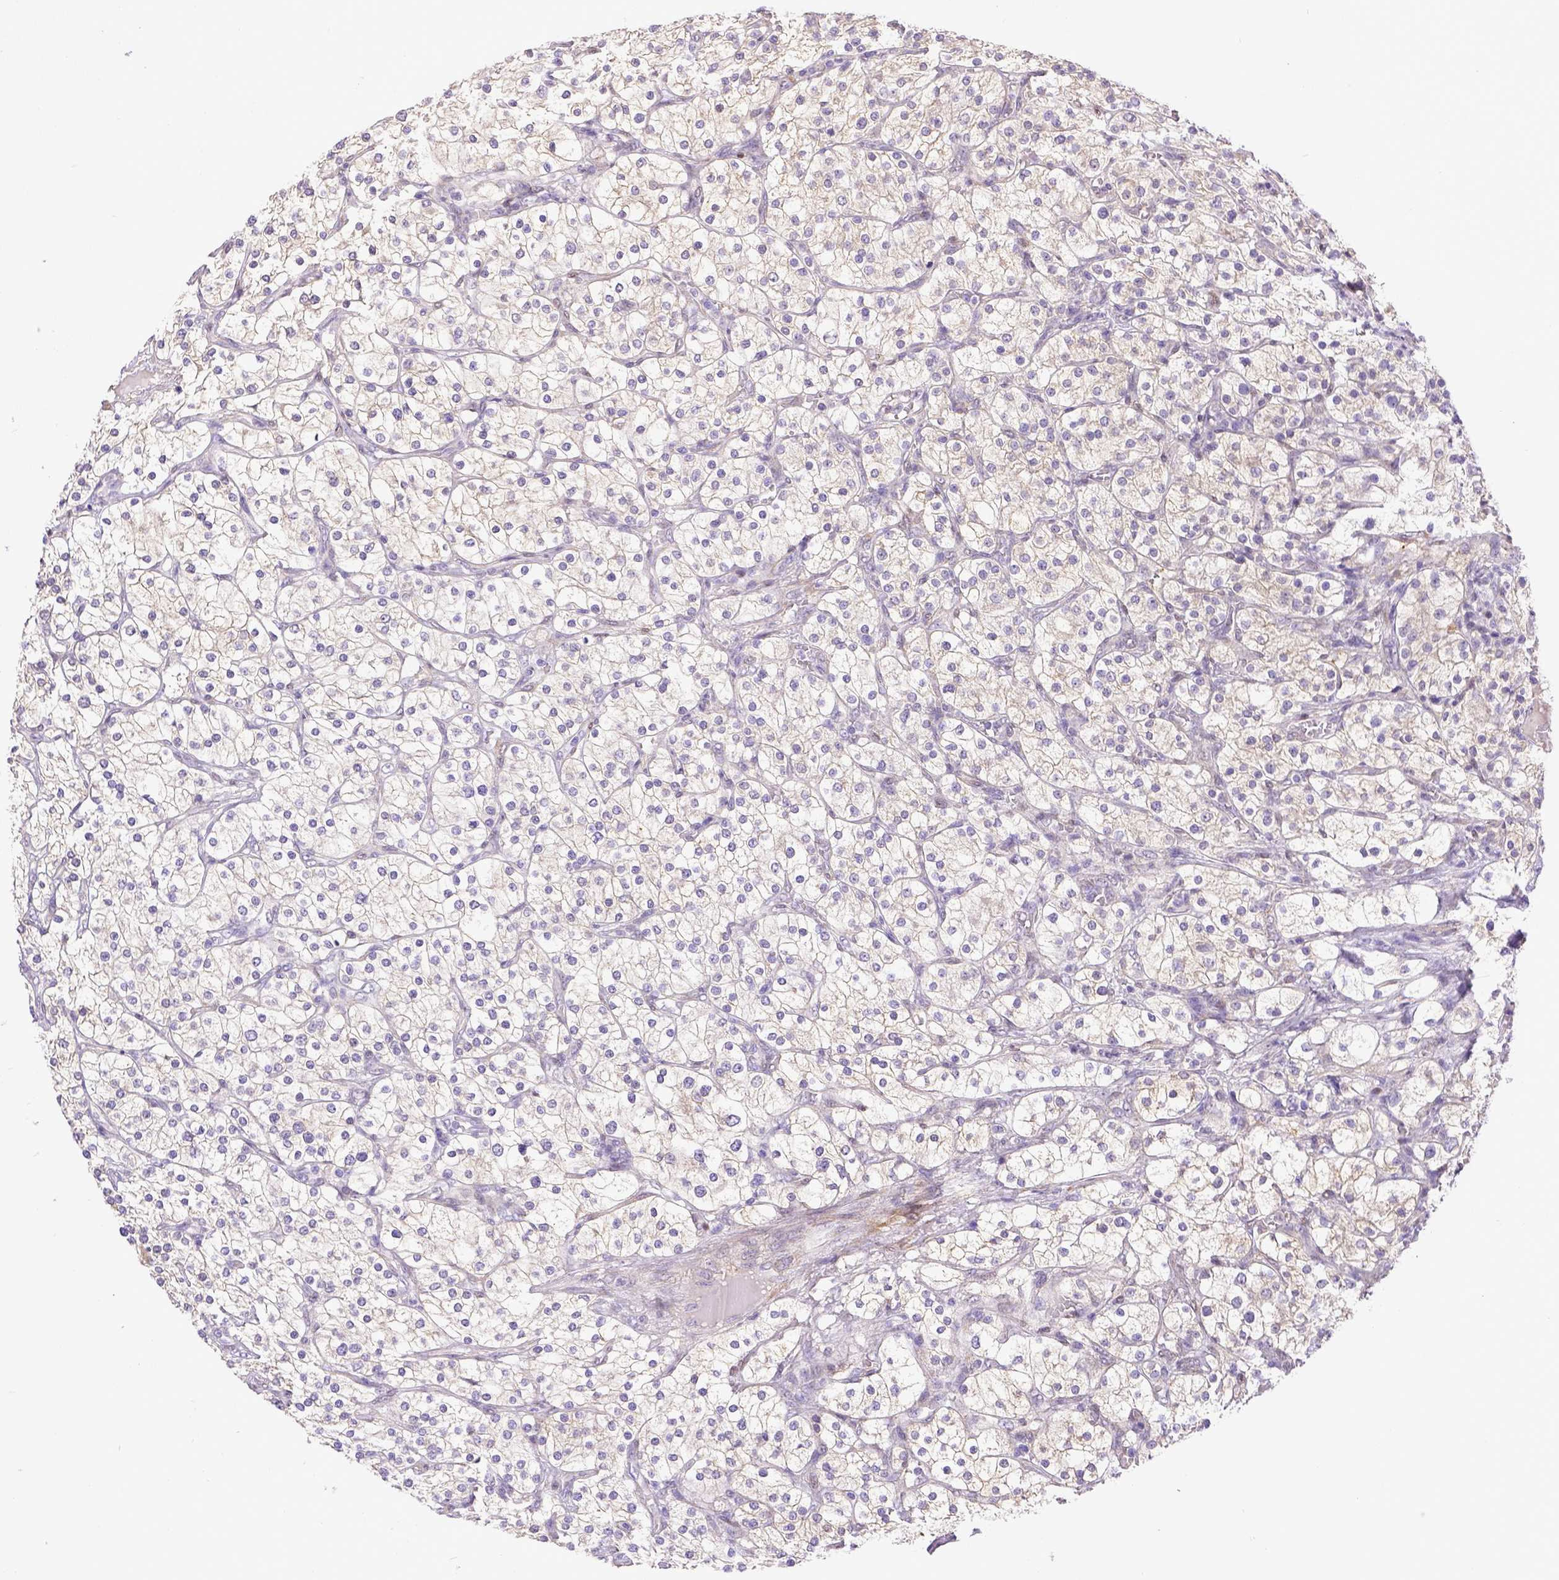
{"staining": {"intensity": "negative", "quantity": "none", "location": "none"}, "tissue": "renal cancer", "cell_type": "Tumor cells", "image_type": "cancer", "snomed": [{"axis": "morphology", "description": "Adenocarcinoma, NOS"}, {"axis": "topography", "description": "Kidney"}], "caption": "An image of human adenocarcinoma (renal) is negative for staining in tumor cells.", "gene": "BTN1A1", "patient": {"sex": "male", "age": 80}}